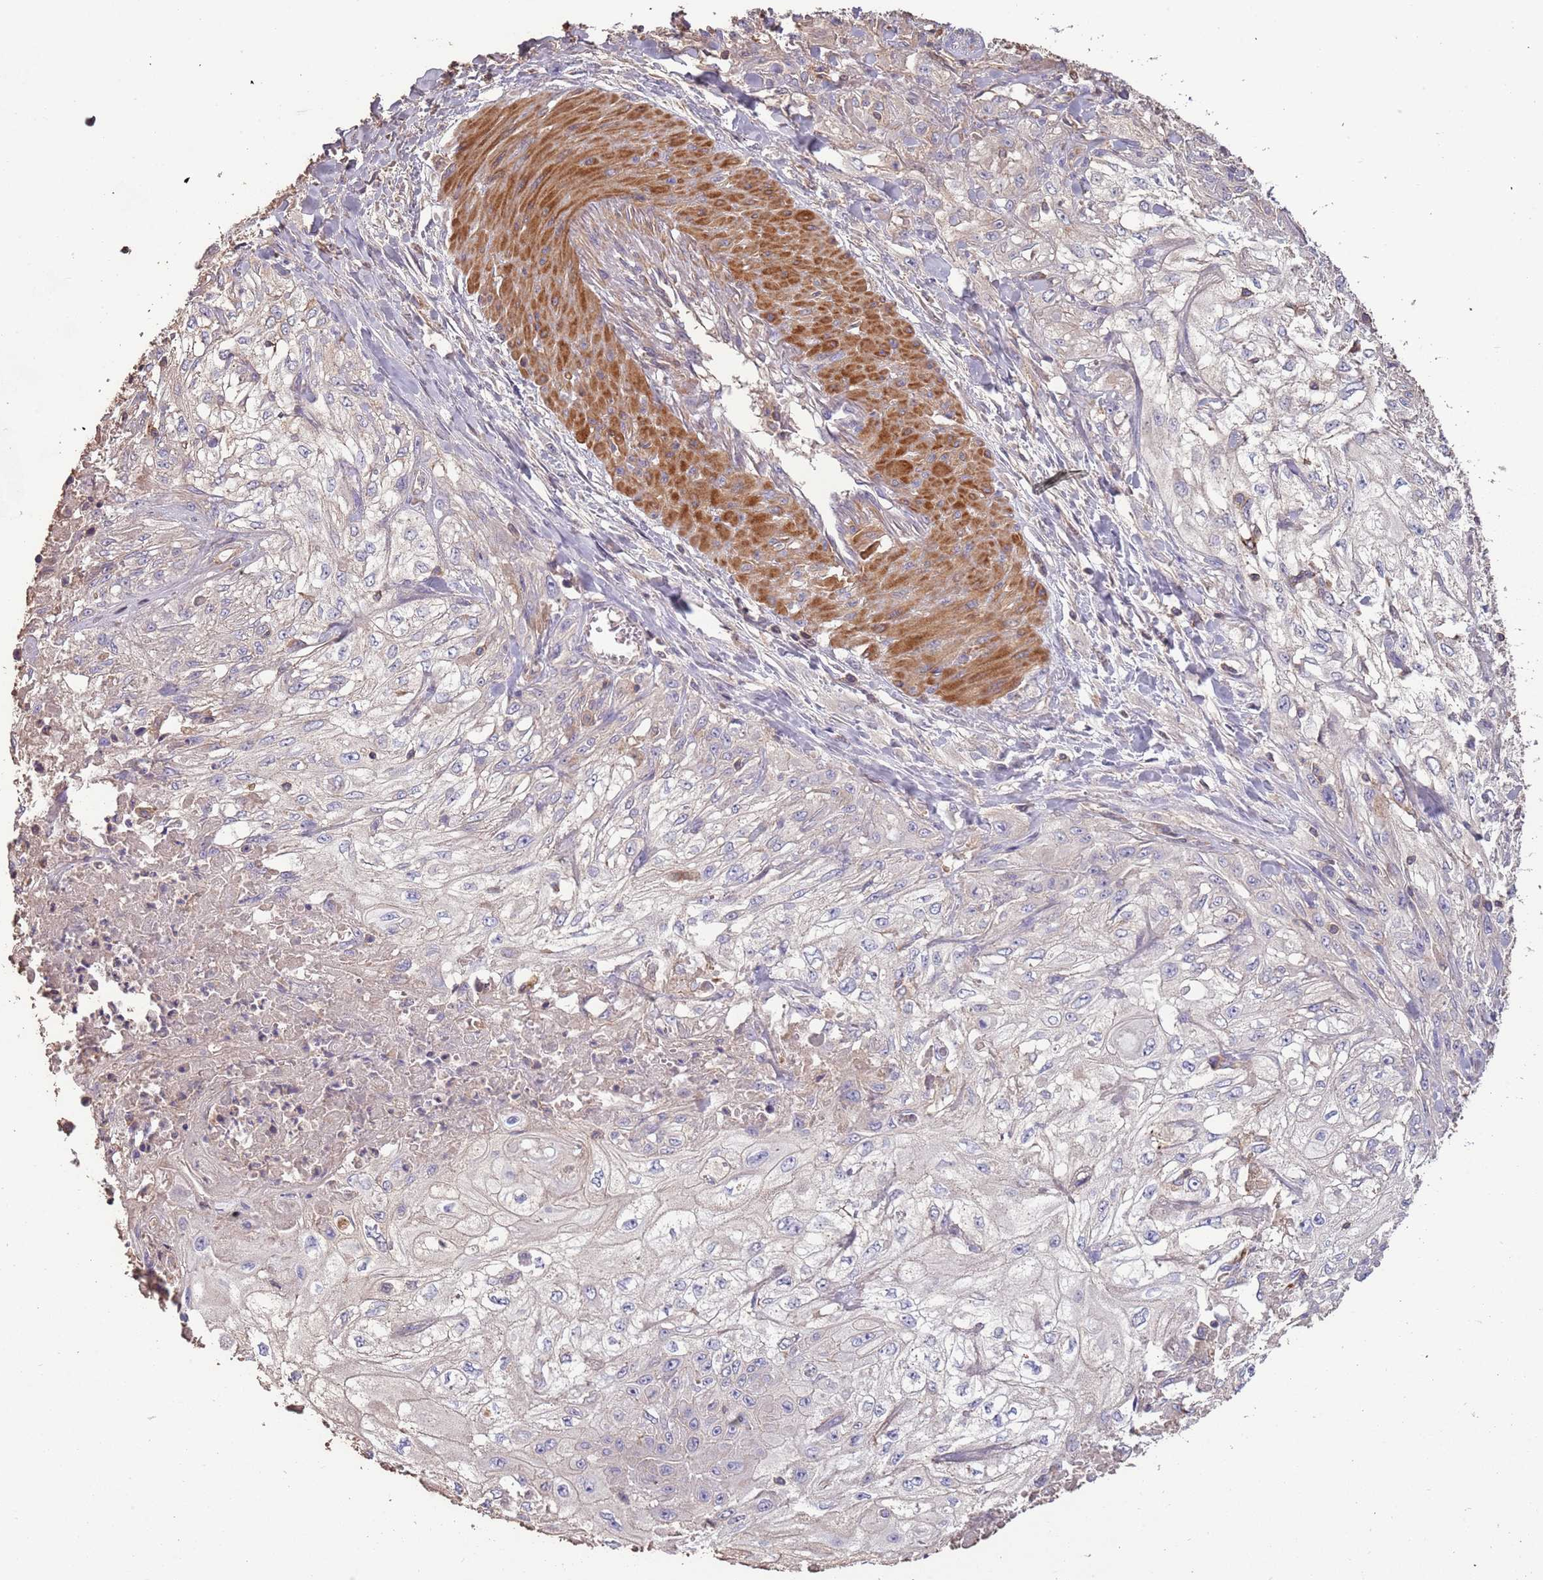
{"staining": {"intensity": "negative", "quantity": "none", "location": "none"}, "tissue": "skin cancer", "cell_type": "Tumor cells", "image_type": "cancer", "snomed": [{"axis": "morphology", "description": "Squamous cell carcinoma, NOS"}, {"axis": "morphology", "description": "Squamous cell carcinoma, metastatic, NOS"}, {"axis": "topography", "description": "Skin"}, {"axis": "topography", "description": "Lymph node"}], "caption": "The photomicrograph displays no staining of tumor cells in squamous cell carcinoma (skin). (DAB immunohistochemistry, high magnification).", "gene": "FECH", "patient": {"sex": "male", "age": 75}}